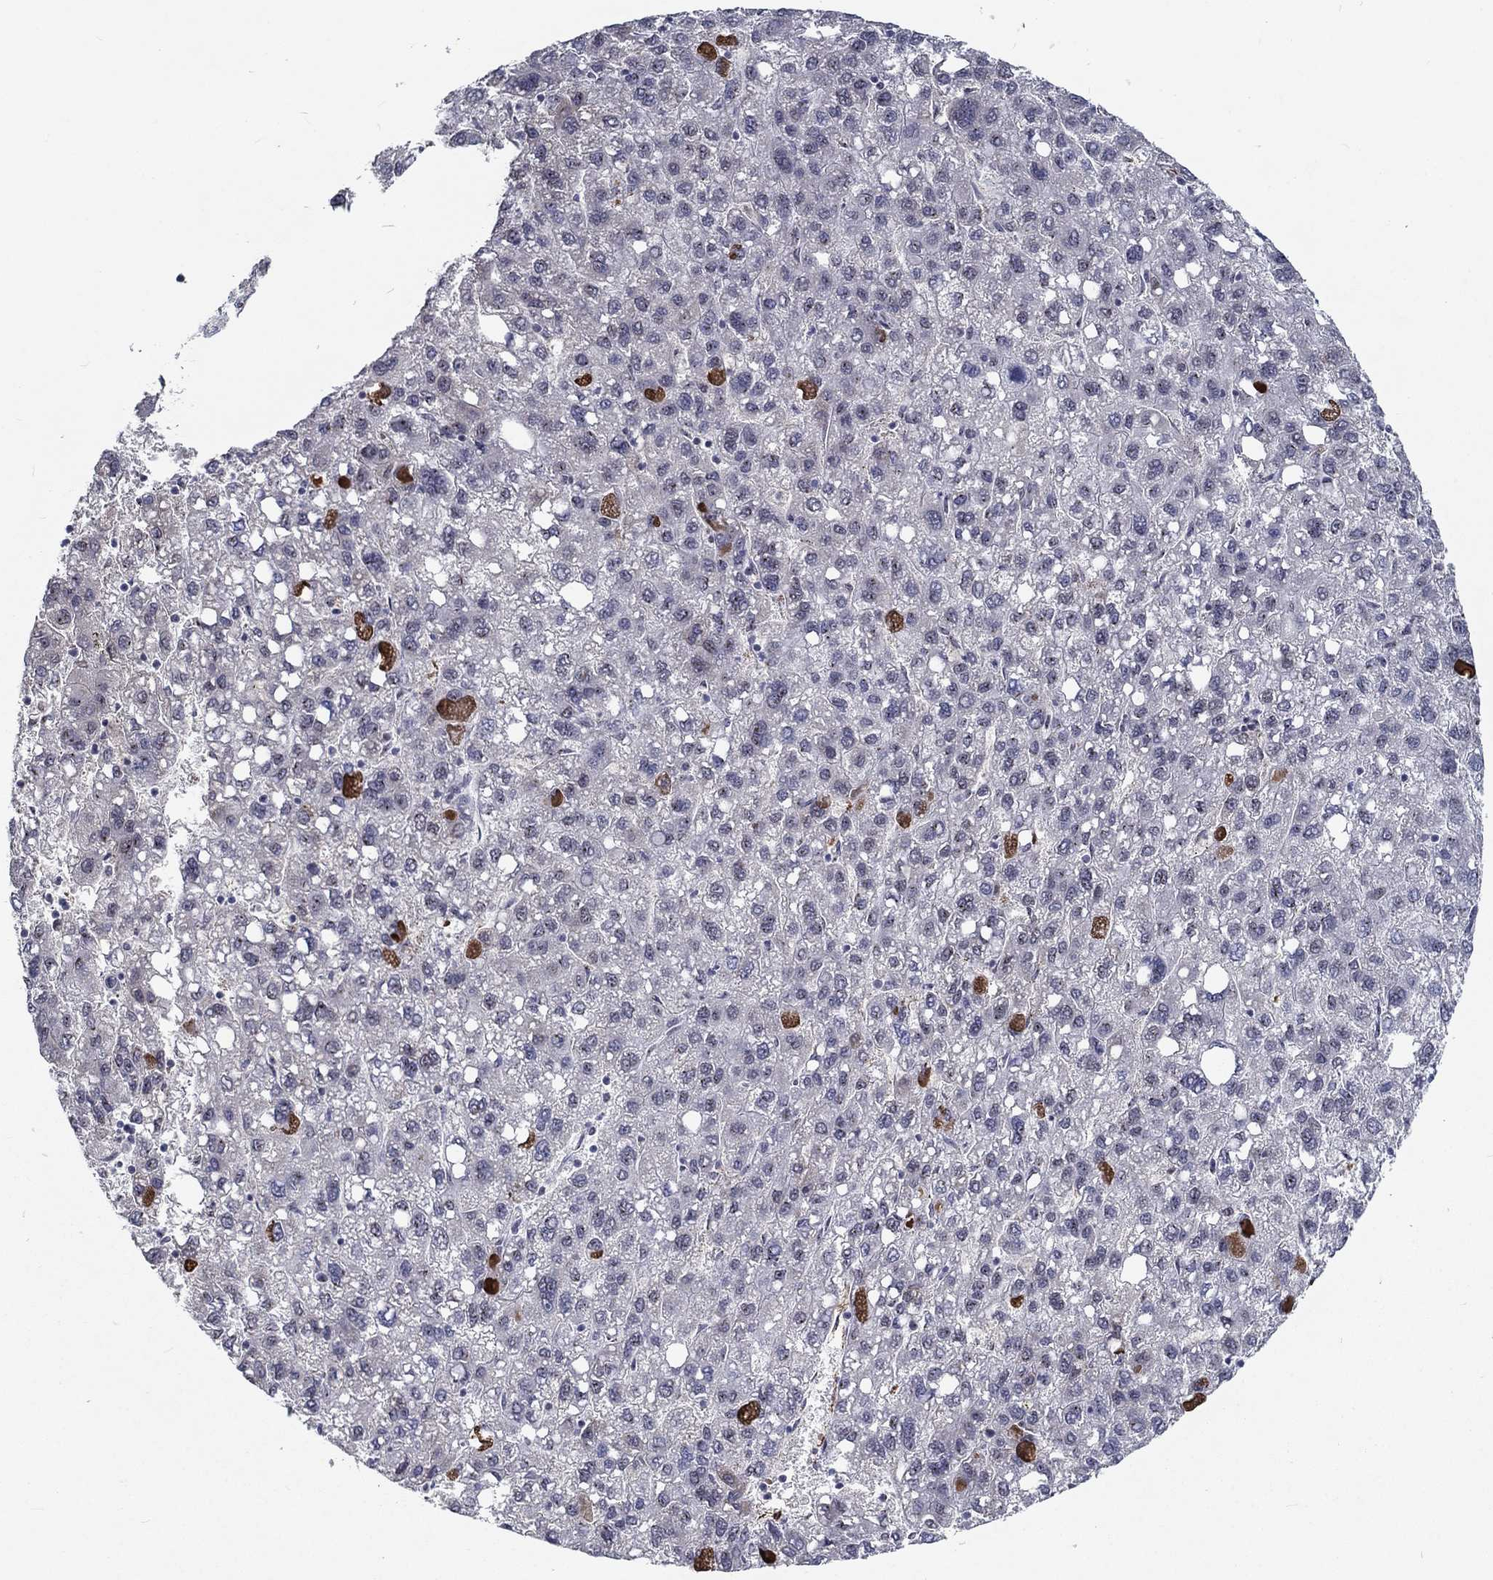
{"staining": {"intensity": "negative", "quantity": "none", "location": "none"}, "tissue": "liver cancer", "cell_type": "Tumor cells", "image_type": "cancer", "snomed": [{"axis": "morphology", "description": "Carcinoma, Hepatocellular, NOS"}, {"axis": "topography", "description": "Liver"}], "caption": "Immunohistochemical staining of liver hepatocellular carcinoma shows no significant staining in tumor cells.", "gene": "ZBED1", "patient": {"sex": "female", "age": 82}}